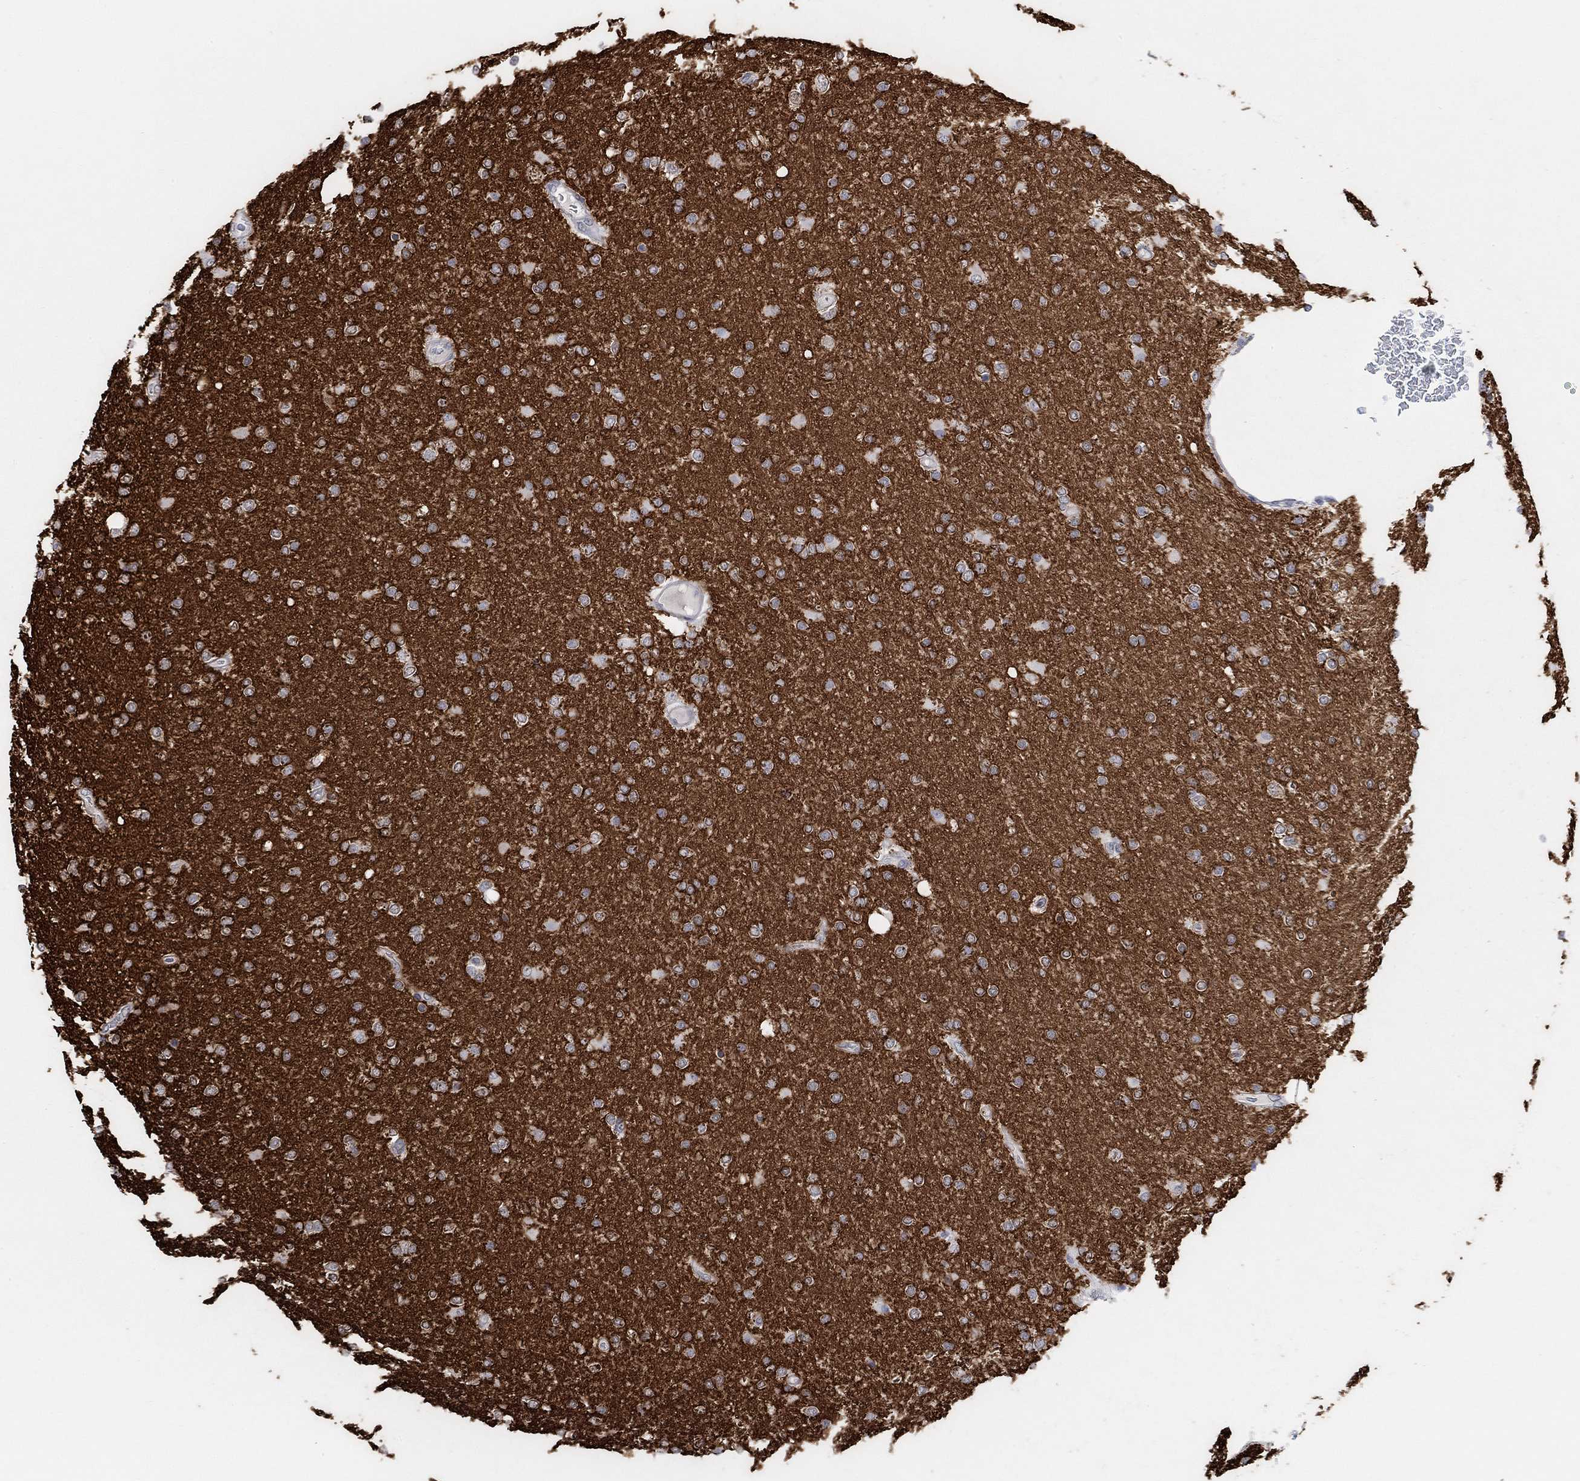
{"staining": {"intensity": "negative", "quantity": "none", "location": "none"}, "tissue": "glioma", "cell_type": "Tumor cells", "image_type": "cancer", "snomed": [{"axis": "morphology", "description": "Glioma, malignant, High grade"}, {"axis": "topography", "description": "Cerebral cortex"}], "caption": "Malignant glioma (high-grade) was stained to show a protein in brown. There is no significant positivity in tumor cells.", "gene": "RIMS1", "patient": {"sex": "male", "age": 70}}